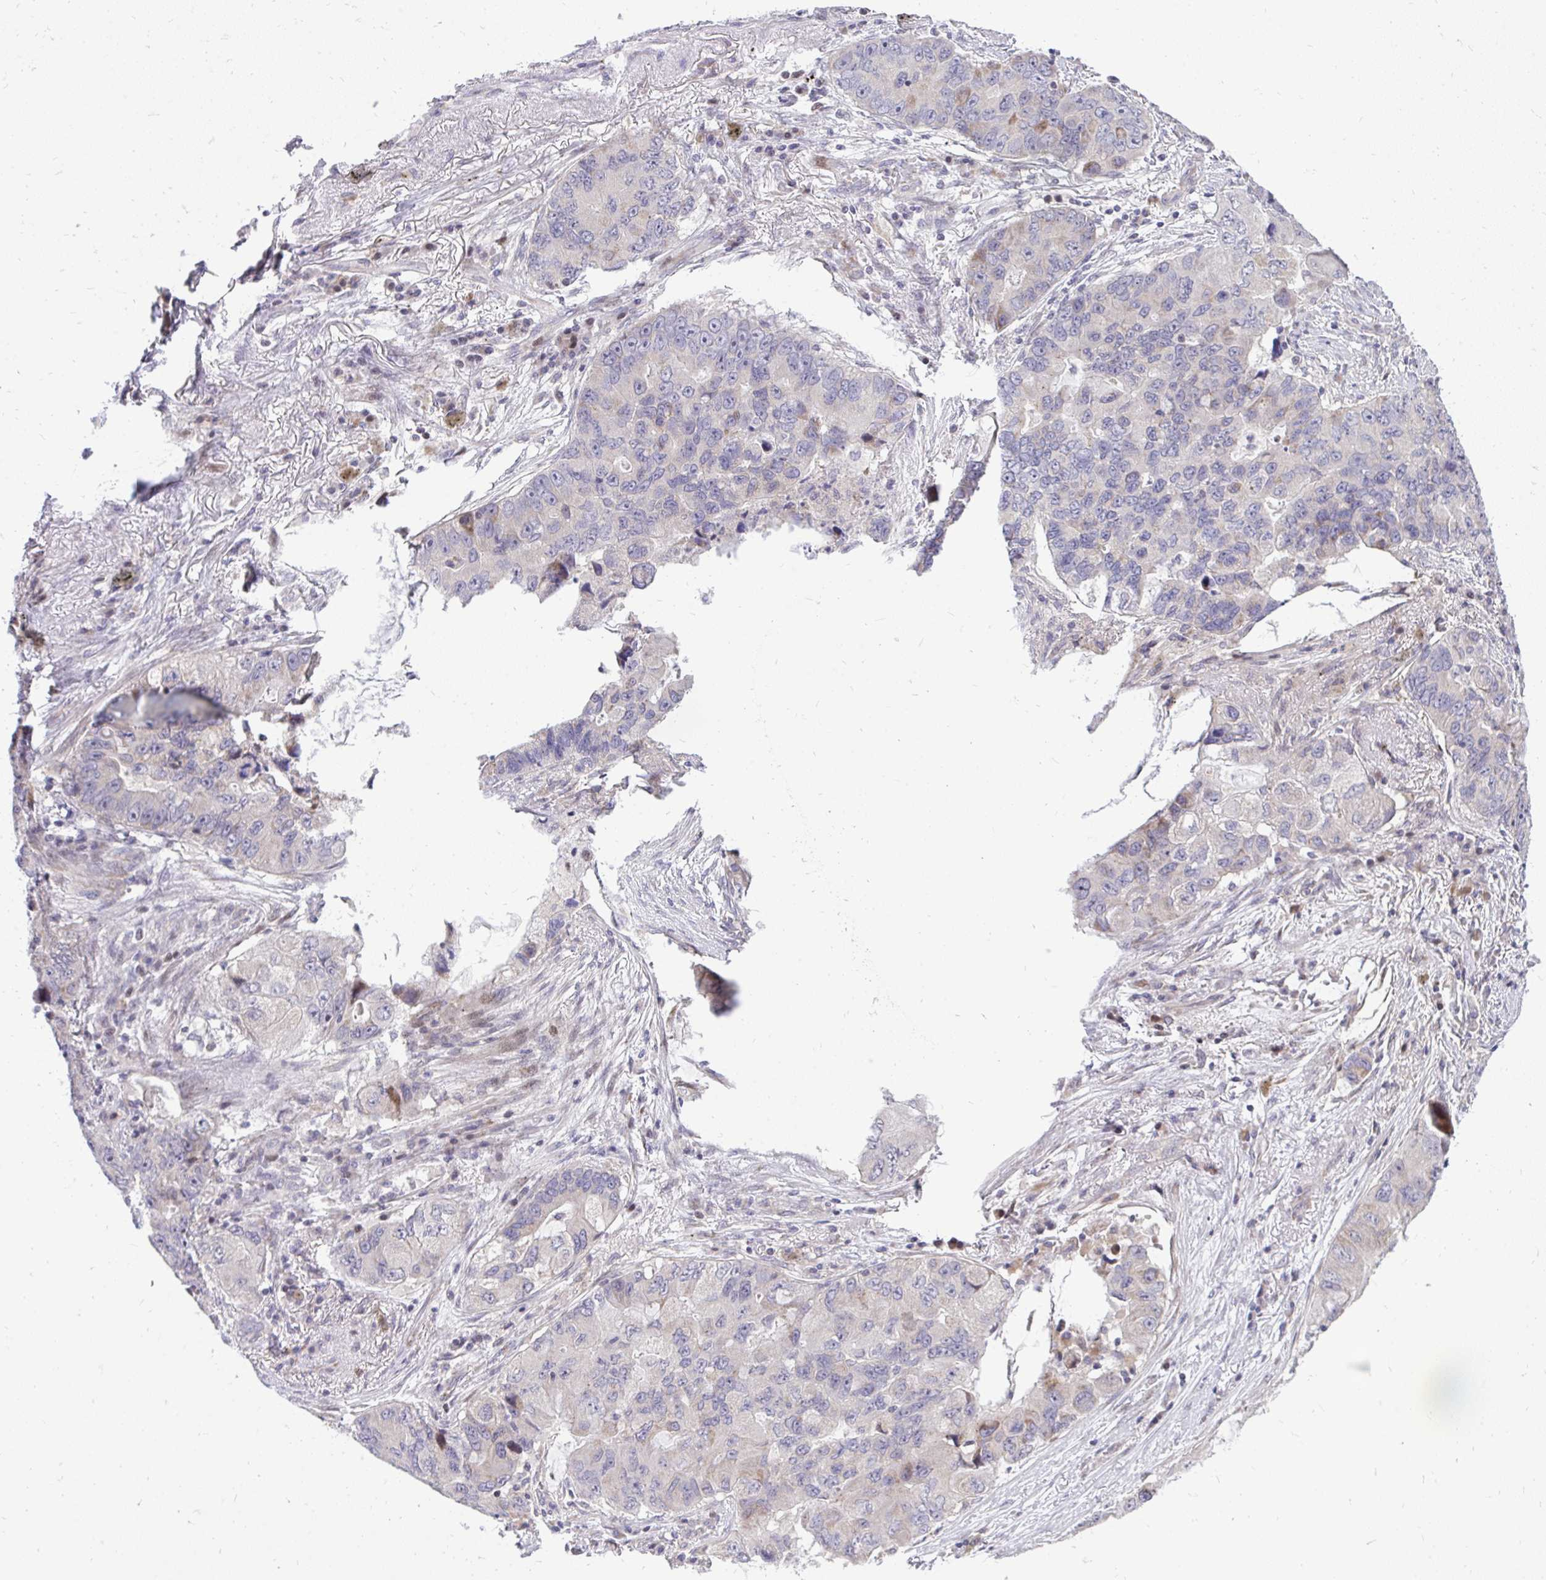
{"staining": {"intensity": "weak", "quantity": "<25%", "location": "cytoplasmic/membranous"}, "tissue": "lung cancer", "cell_type": "Tumor cells", "image_type": "cancer", "snomed": [{"axis": "morphology", "description": "Adenocarcinoma, NOS"}, {"axis": "morphology", "description": "Adenocarcinoma, metastatic, NOS"}, {"axis": "topography", "description": "Lymph node"}, {"axis": "topography", "description": "Lung"}], "caption": "This is a micrograph of immunohistochemistry (IHC) staining of lung cancer, which shows no positivity in tumor cells.", "gene": "OR8D1", "patient": {"sex": "female", "age": 54}}